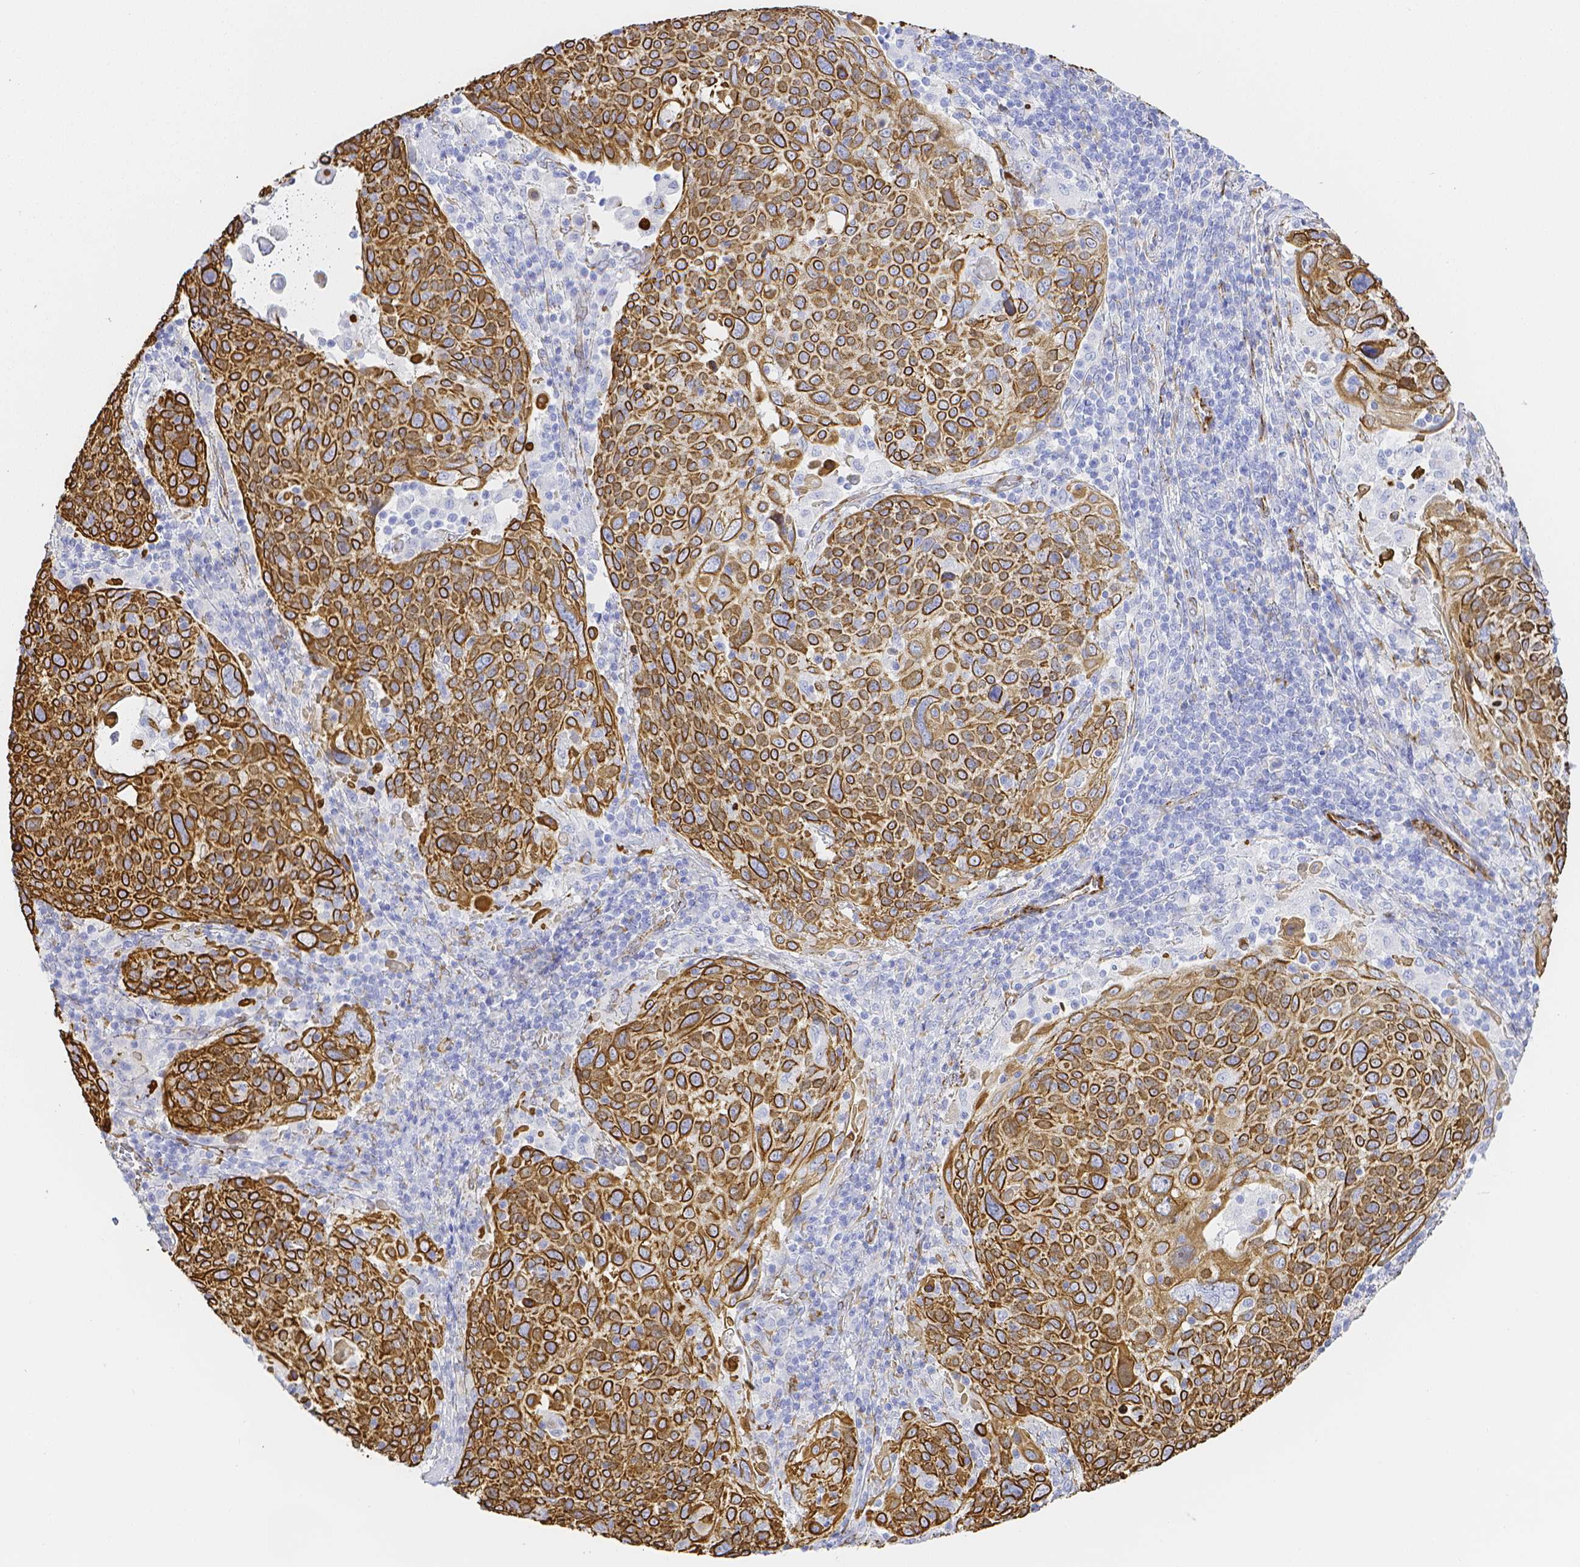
{"staining": {"intensity": "strong", "quantity": ">75%", "location": "cytoplasmic/membranous"}, "tissue": "cervical cancer", "cell_type": "Tumor cells", "image_type": "cancer", "snomed": [{"axis": "morphology", "description": "Squamous cell carcinoma, NOS"}, {"axis": "topography", "description": "Cervix"}], "caption": "An IHC photomicrograph of neoplastic tissue is shown. Protein staining in brown highlights strong cytoplasmic/membranous positivity in cervical squamous cell carcinoma within tumor cells.", "gene": "SMURF1", "patient": {"sex": "female", "age": 61}}